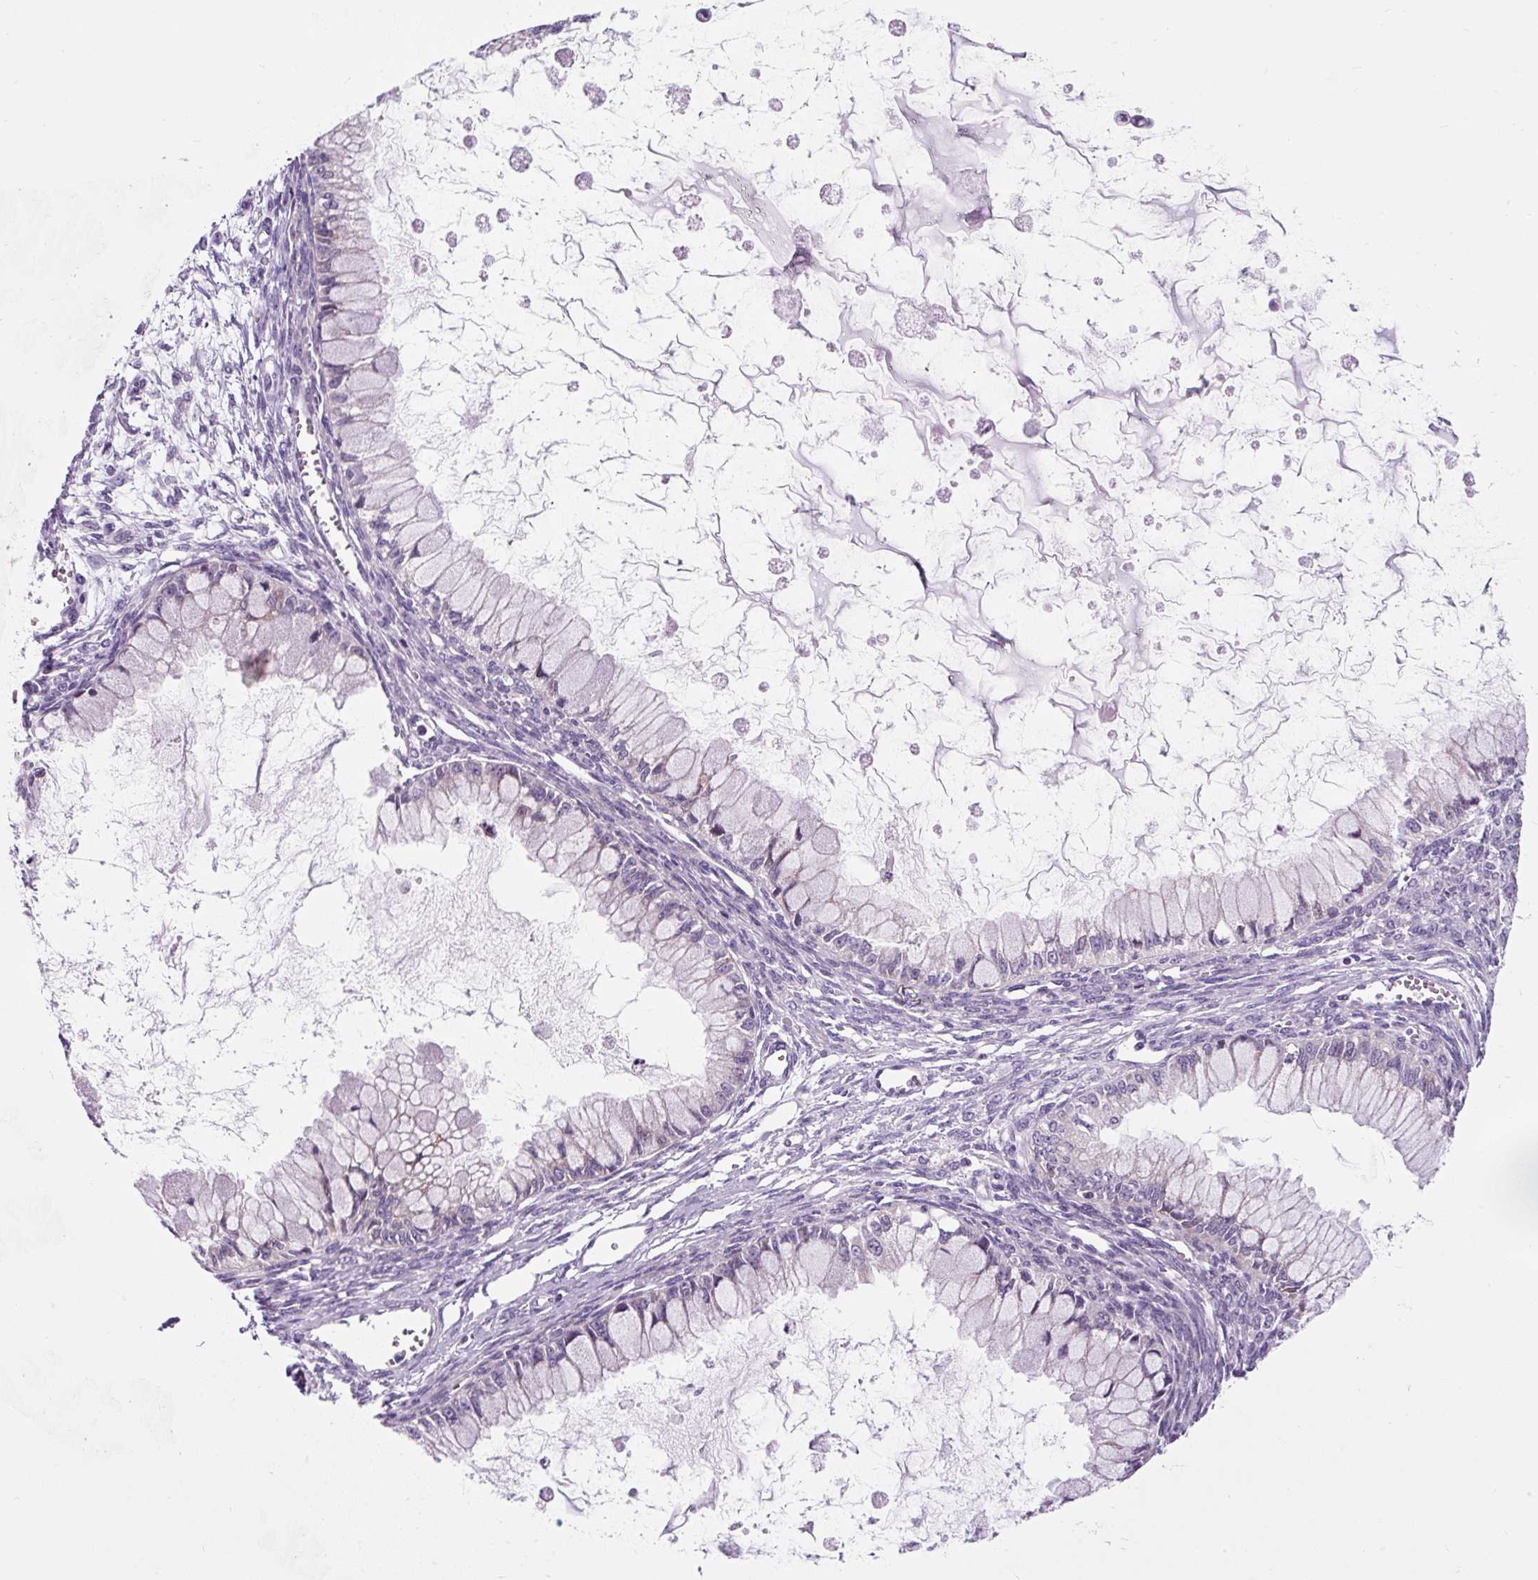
{"staining": {"intensity": "negative", "quantity": "none", "location": "none"}, "tissue": "ovarian cancer", "cell_type": "Tumor cells", "image_type": "cancer", "snomed": [{"axis": "morphology", "description": "Cystadenocarcinoma, mucinous, NOS"}, {"axis": "topography", "description": "Ovary"}], "caption": "This is an immunohistochemistry (IHC) histopathology image of ovarian mucinous cystadenocarcinoma. There is no expression in tumor cells.", "gene": "CISD3", "patient": {"sex": "female", "age": 34}}